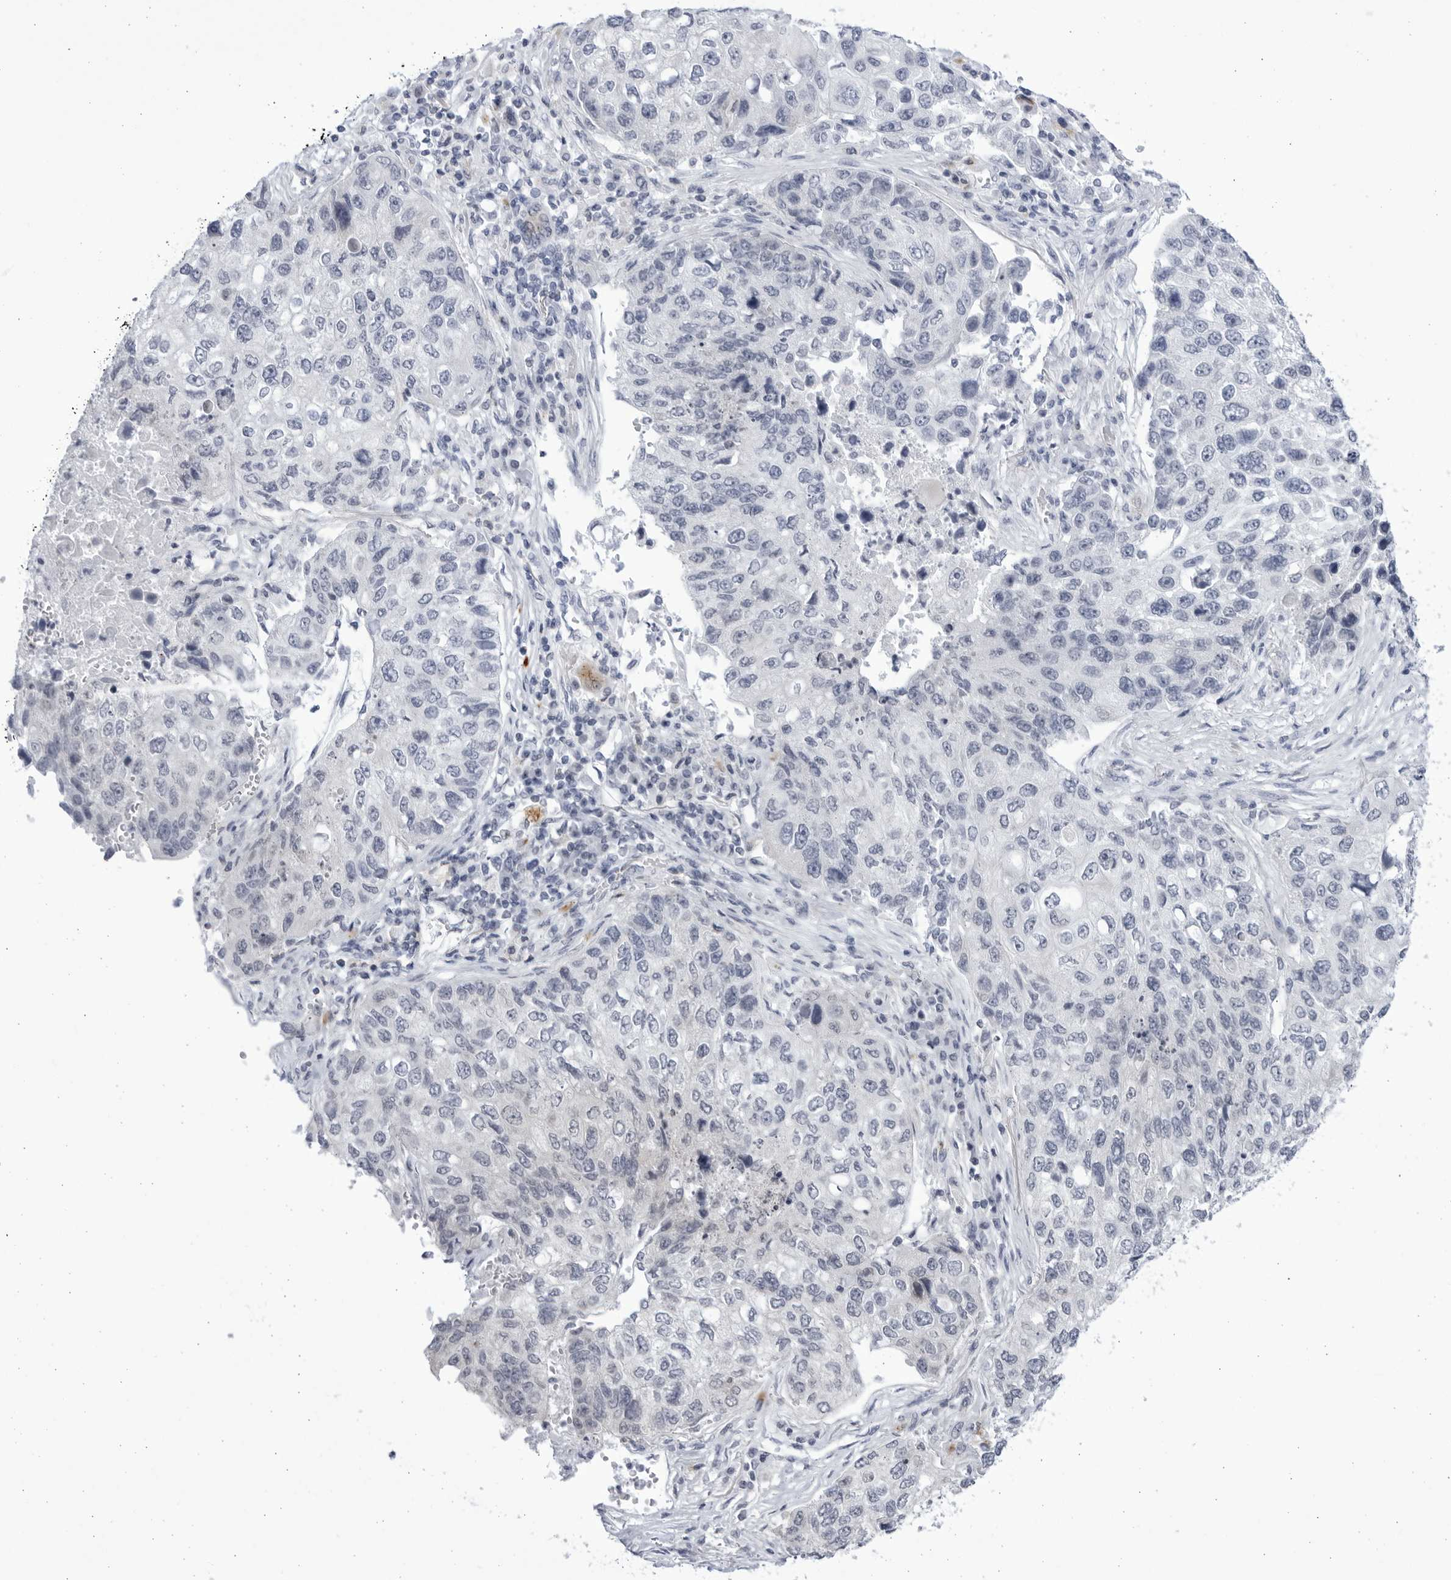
{"staining": {"intensity": "negative", "quantity": "none", "location": "none"}, "tissue": "lung cancer", "cell_type": "Tumor cells", "image_type": "cancer", "snomed": [{"axis": "morphology", "description": "Squamous cell carcinoma, NOS"}, {"axis": "topography", "description": "Lung"}], "caption": "Squamous cell carcinoma (lung) was stained to show a protein in brown. There is no significant expression in tumor cells.", "gene": "CCDC181", "patient": {"sex": "male", "age": 61}}